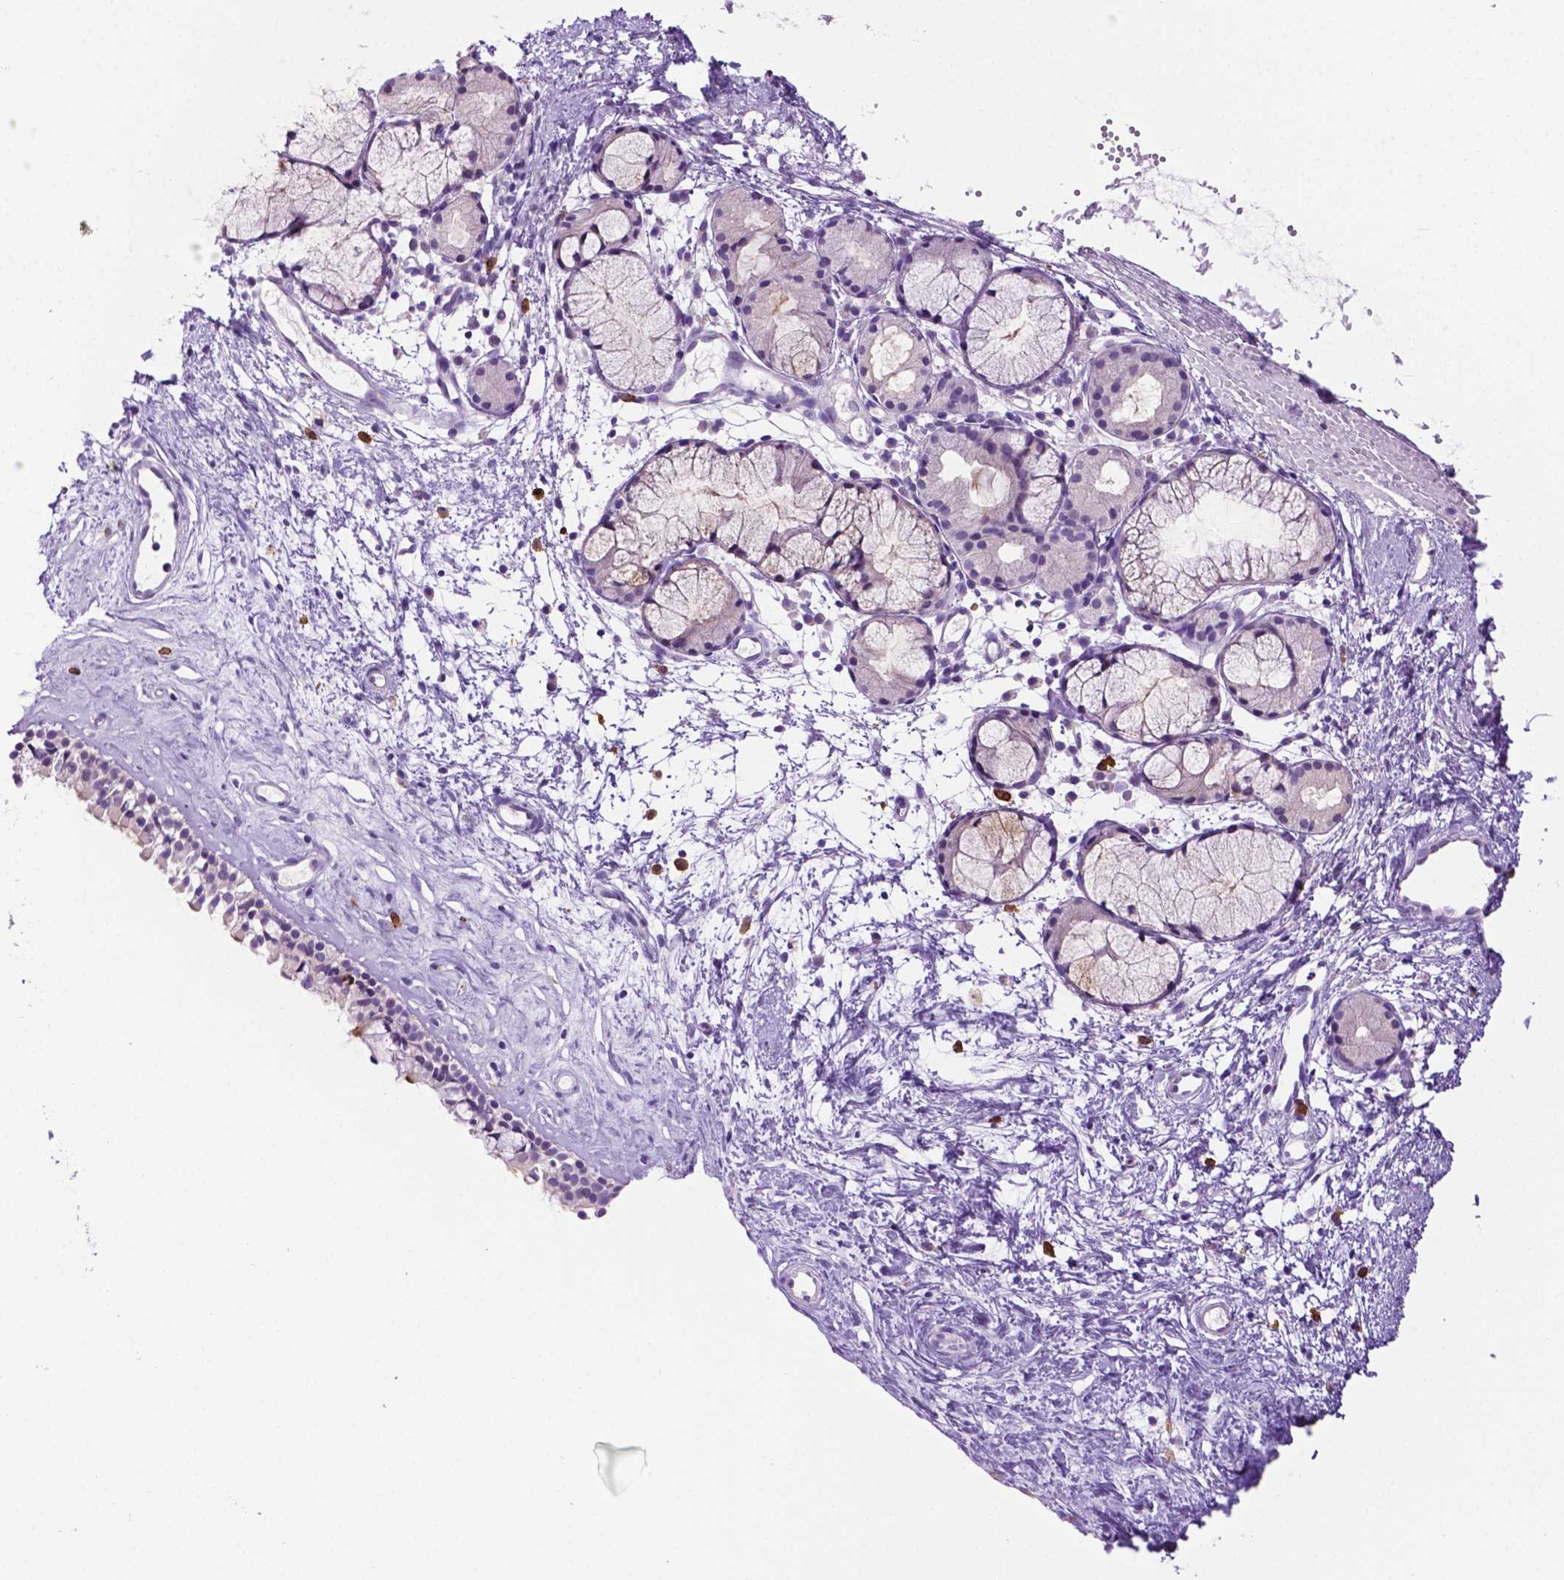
{"staining": {"intensity": "negative", "quantity": "none", "location": "none"}, "tissue": "nasopharynx", "cell_type": "Respiratory epithelial cells", "image_type": "normal", "snomed": [{"axis": "morphology", "description": "Normal tissue, NOS"}, {"axis": "topography", "description": "Nasopharynx"}], "caption": "The photomicrograph displays no staining of respiratory epithelial cells in benign nasopharynx.", "gene": "MMP27", "patient": {"sex": "female", "age": 52}}